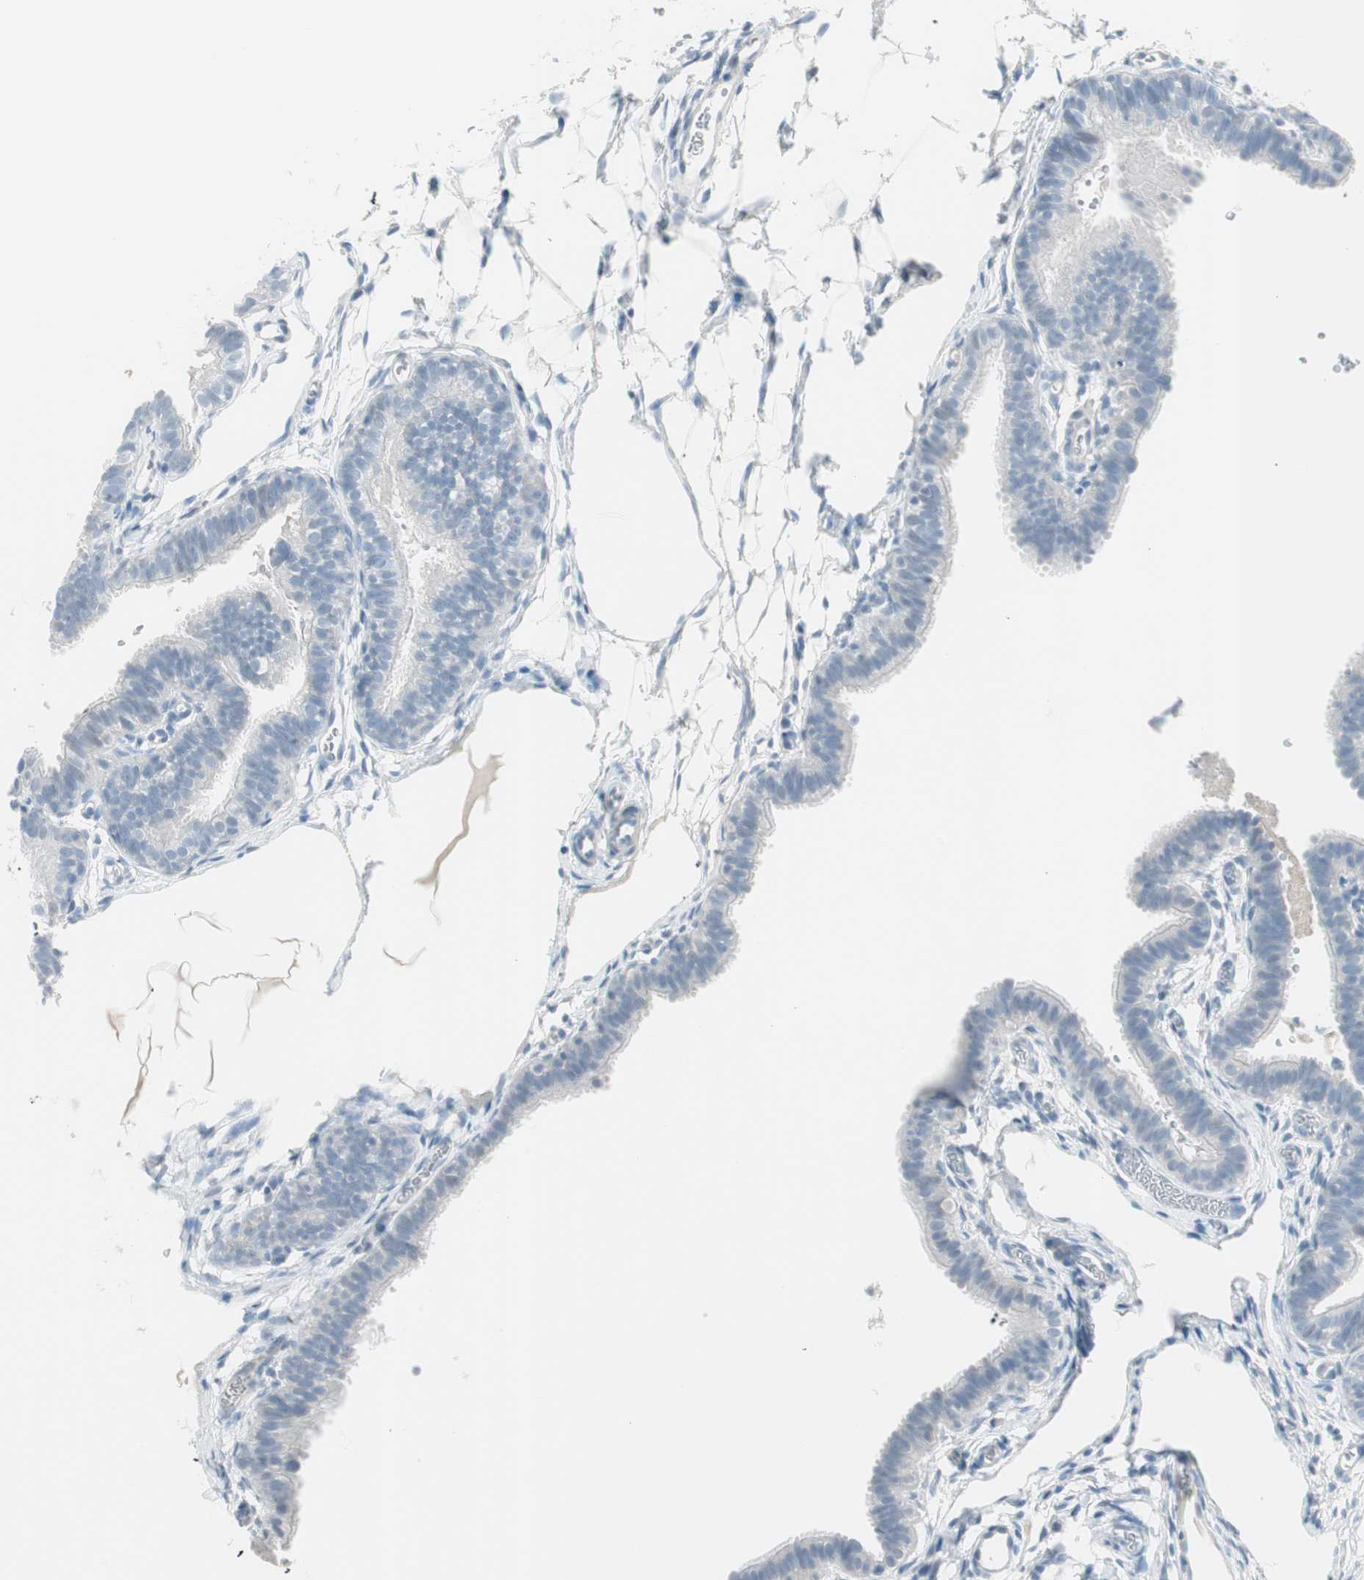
{"staining": {"intensity": "weak", "quantity": "25%-75%", "location": "cytoplasmic/membranous"}, "tissue": "fallopian tube", "cell_type": "Glandular cells", "image_type": "normal", "snomed": [{"axis": "morphology", "description": "Normal tissue, NOS"}, {"axis": "topography", "description": "Fallopian tube"}, {"axis": "topography", "description": "Placenta"}], "caption": "Weak cytoplasmic/membranous staining is identified in about 25%-75% of glandular cells in benign fallopian tube. (IHC, brightfield microscopy, high magnification).", "gene": "ITLN2", "patient": {"sex": "female", "age": 34}}